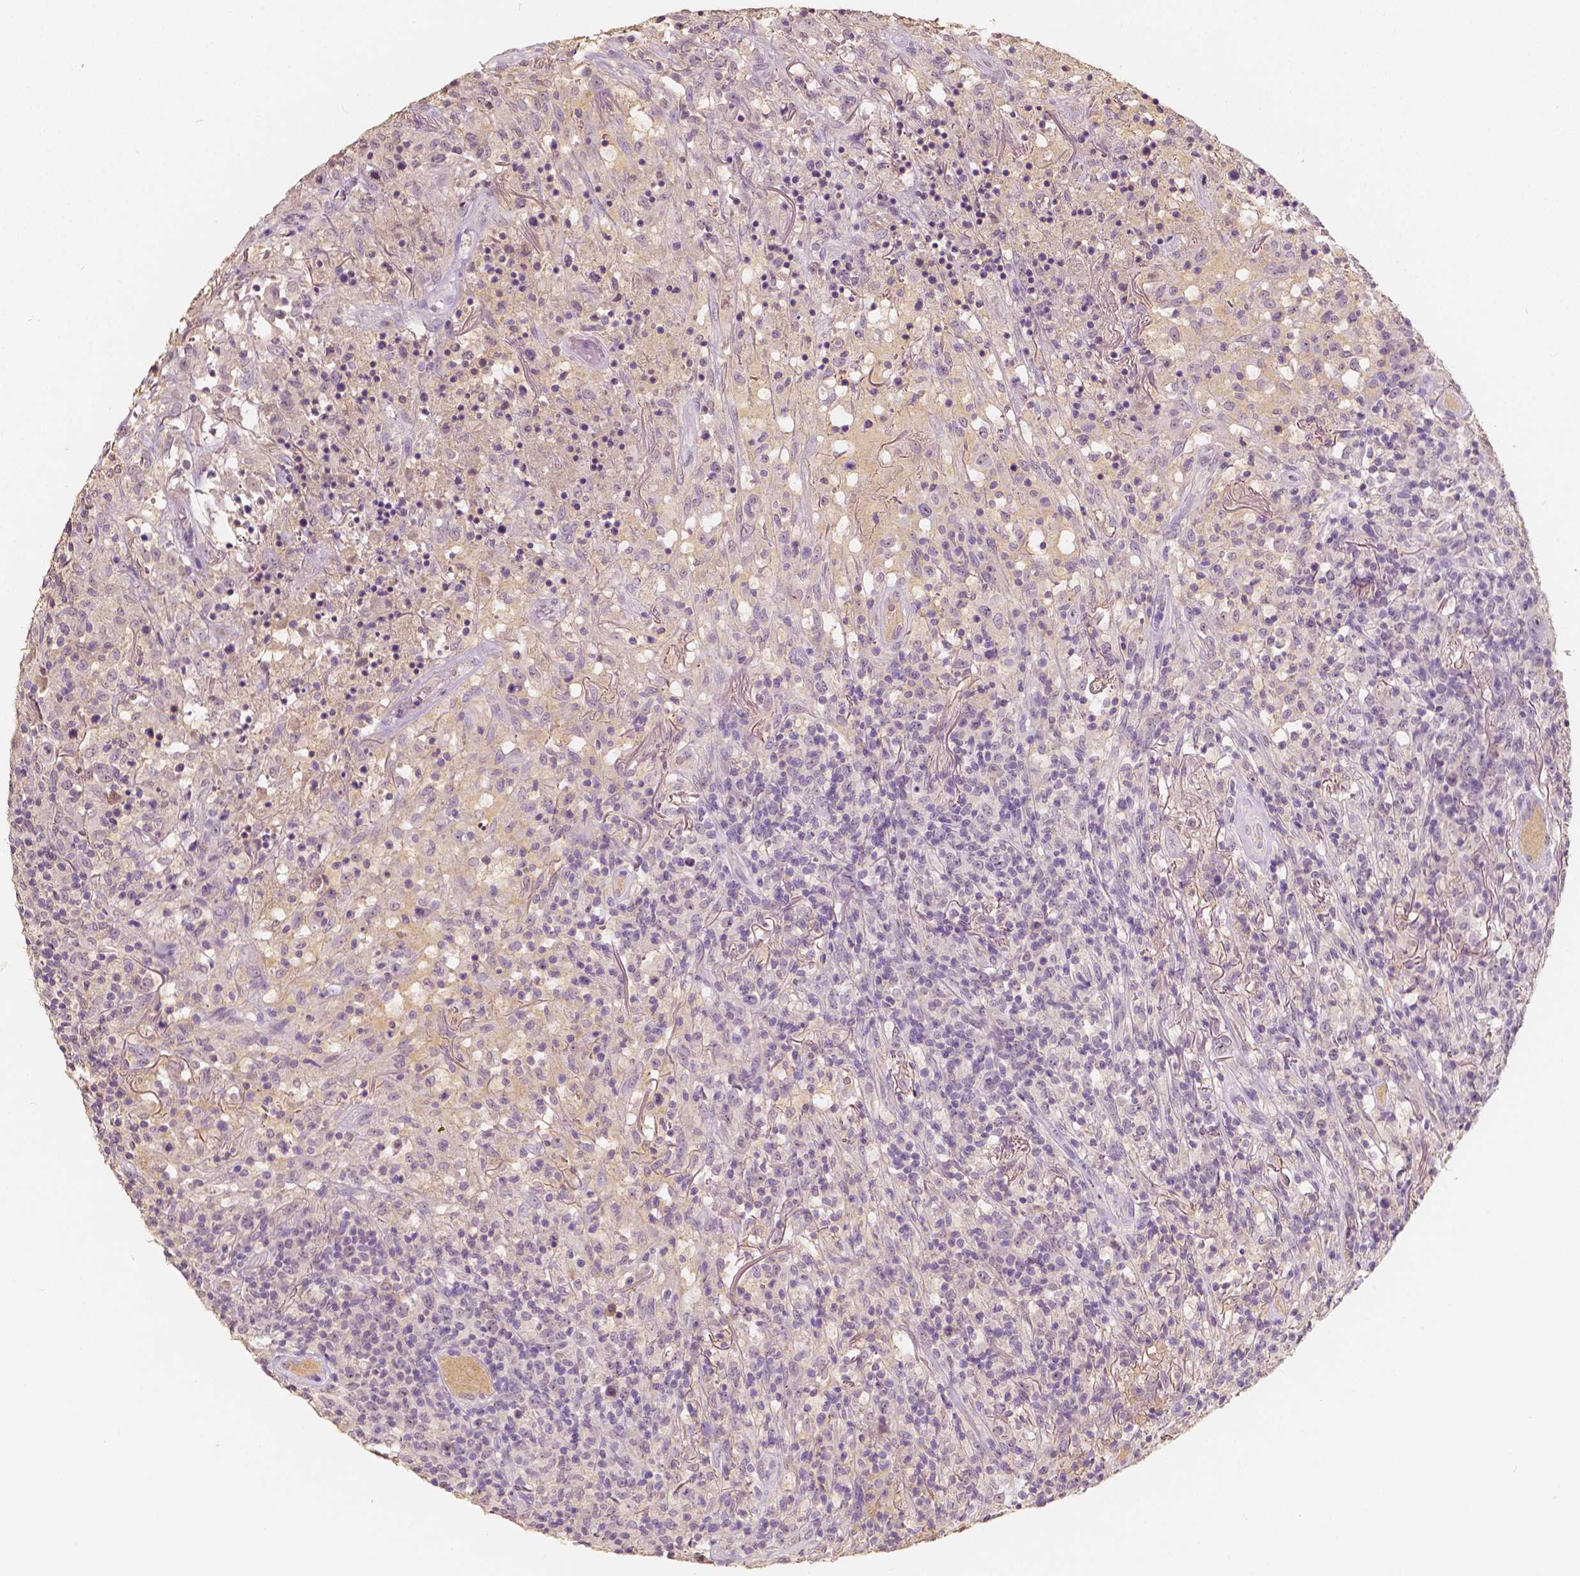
{"staining": {"intensity": "negative", "quantity": "none", "location": "none"}, "tissue": "lymphoma", "cell_type": "Tumor cells", "image_type": "cancer", "snomed": [{"axis": "morphology", "description": "Malignant lymphoma, non-Hodgkin's type, High grade"}, {"axis": "topography", "description": "Lung"}], "caption": "High magnification brightfield microscopy of malignant lymphoma, non-Hodgkin's type (high-grade) stained with DAB (3,3'-diaminobenzidine) (brown) and counterstained with hematoxylin (blue): tumor cells show no significant expression. (DAB IHC visualized using brightfield microscopy, high magnification).", "gene": "SOX15", "patient": {"sex": "male", "age": 79}}